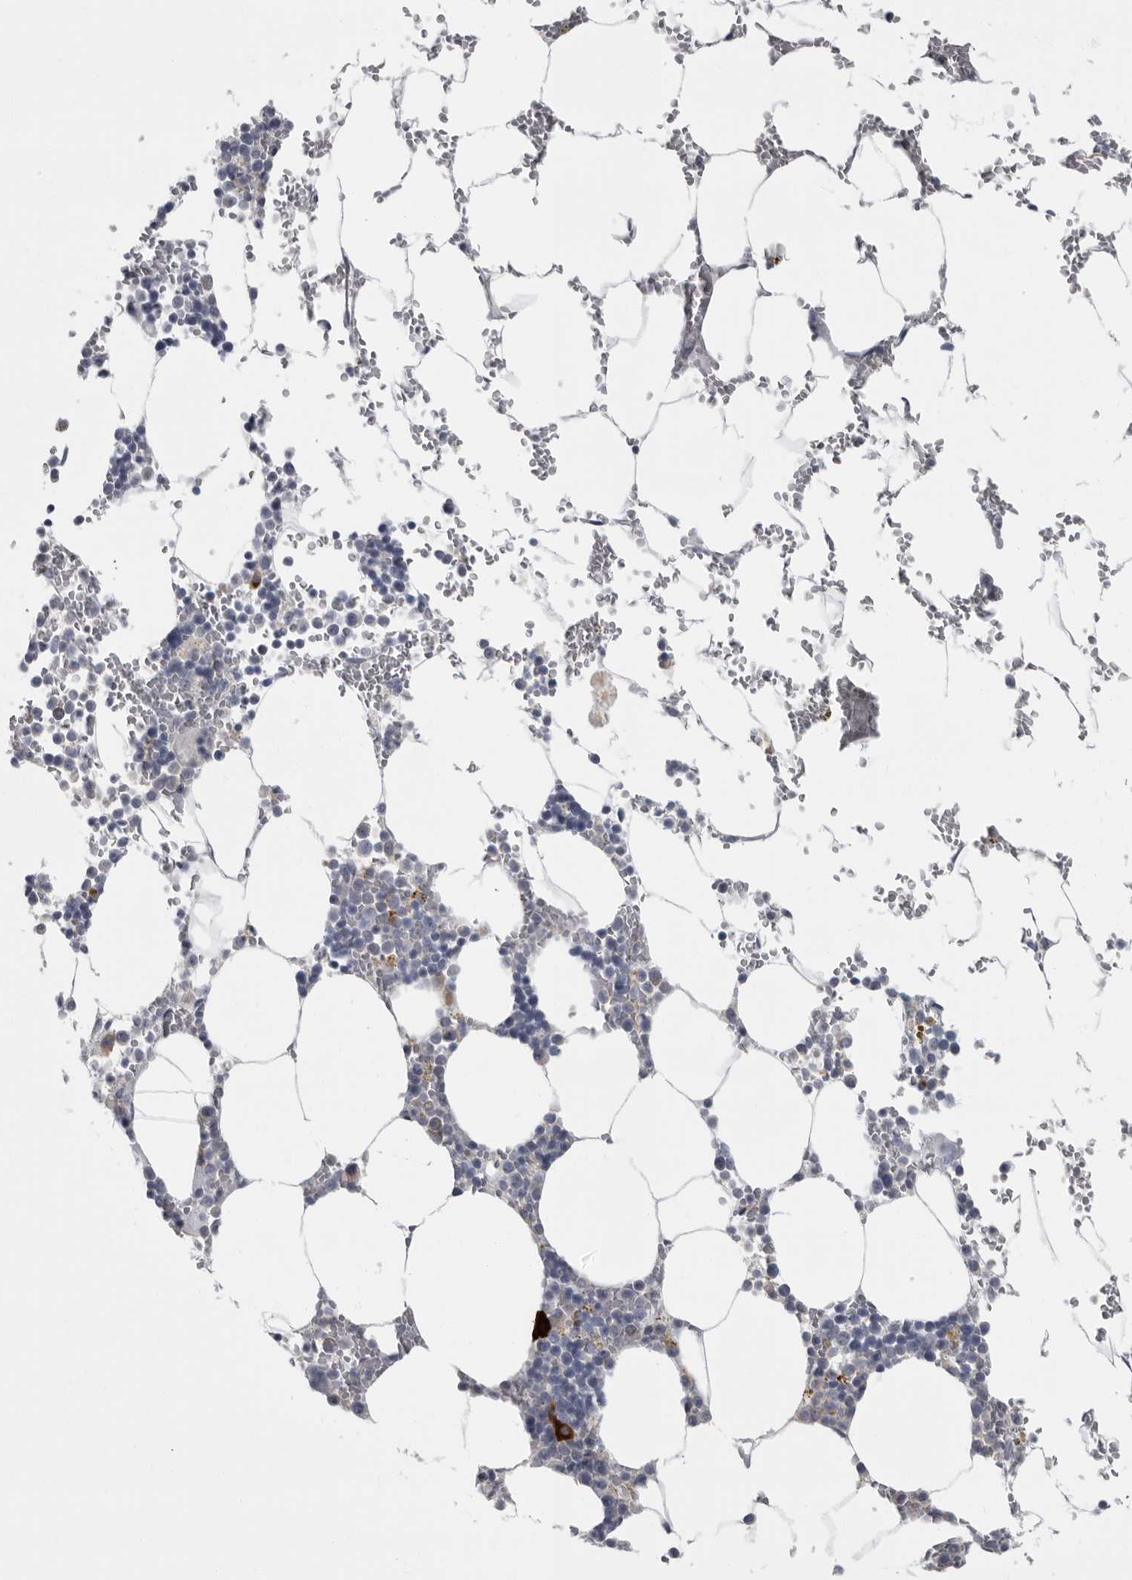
{"staining": {"intensity": "strong", "quantity": "<25%", "location": "cytoplasmic/membranous"}, "tissue": "bone marrow", "cell_type": "Hematopoietic cells", "image_type": "normal", "snomed": [{"axis": "morphology", "description": "Normal tissue, NOS"}, {"axis": "topography", "description": "Bone marrow"}], "caption": "Immunohistochemical staining of normal bone marrow exhibits <25% levels of strong cytoplasmic/membranous protein expression in approximately <25% of hematopoietic cells.", "gene": "SLC25A39", "patient": {"sex": "male", "age": 70}}